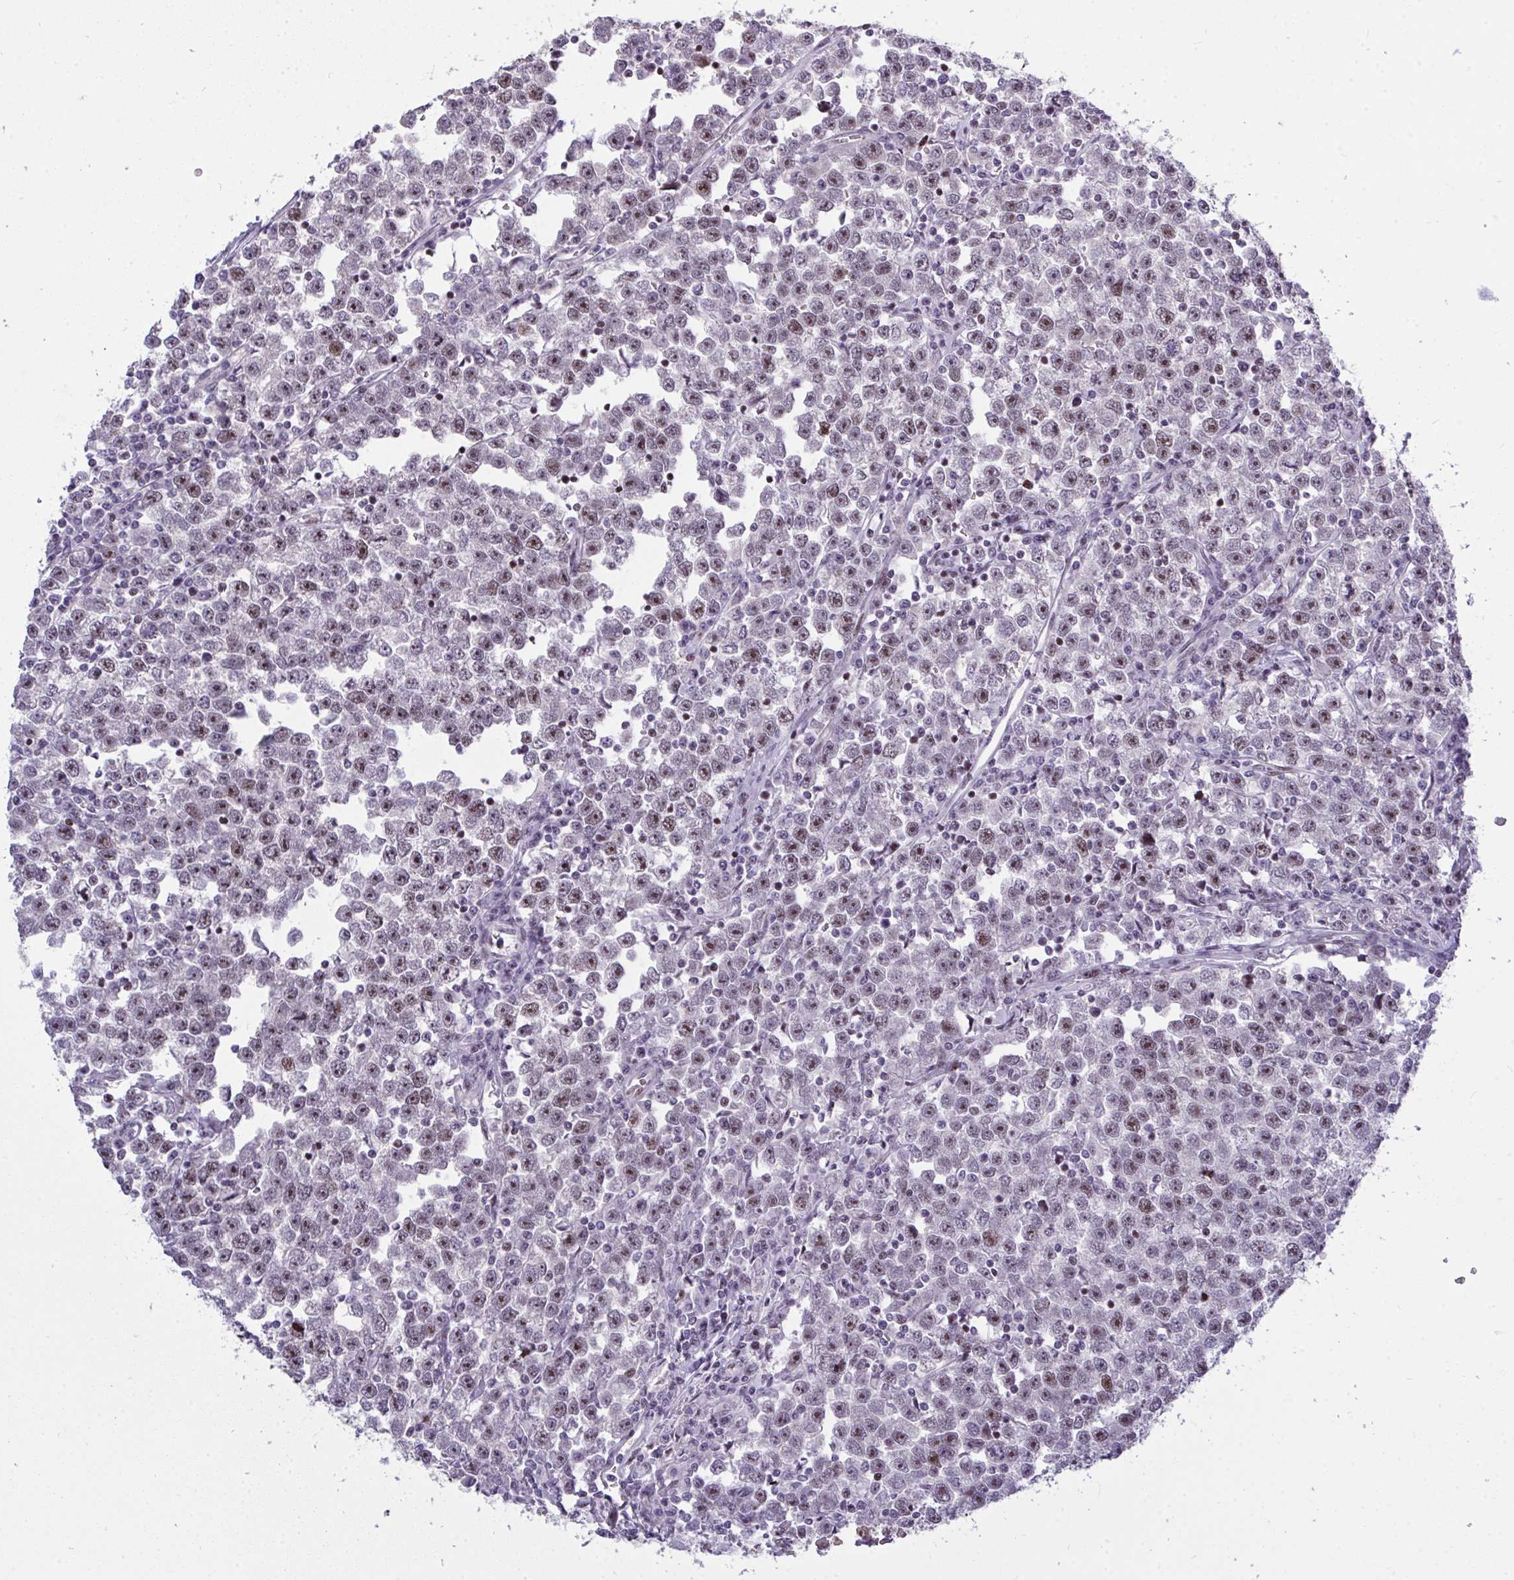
{"staining": {"intensity": "weak", "quantity": ">75%", "location": "nuclear"}, "tissue": "testis cancer", "cell_type": "Tumor cells", "image_type": "cancer", "snomed": [{"axis": "morphology", "description": "Seminoma, NOS"}, {"axis": "topography", "description": "Testis"}], "caption": "IHC staining of testis cancer, which demonstrates low levels of weak nuclear positivity in approximately >75% of tumor cells indicating weak nuclear protein staining. The staining was performed using DAB (brown) for protein detection and nuclei were counterstained in hematoxylin (blue).", "gene": "PLPPR3", "patient": {"sex": "male", "age": 43}}